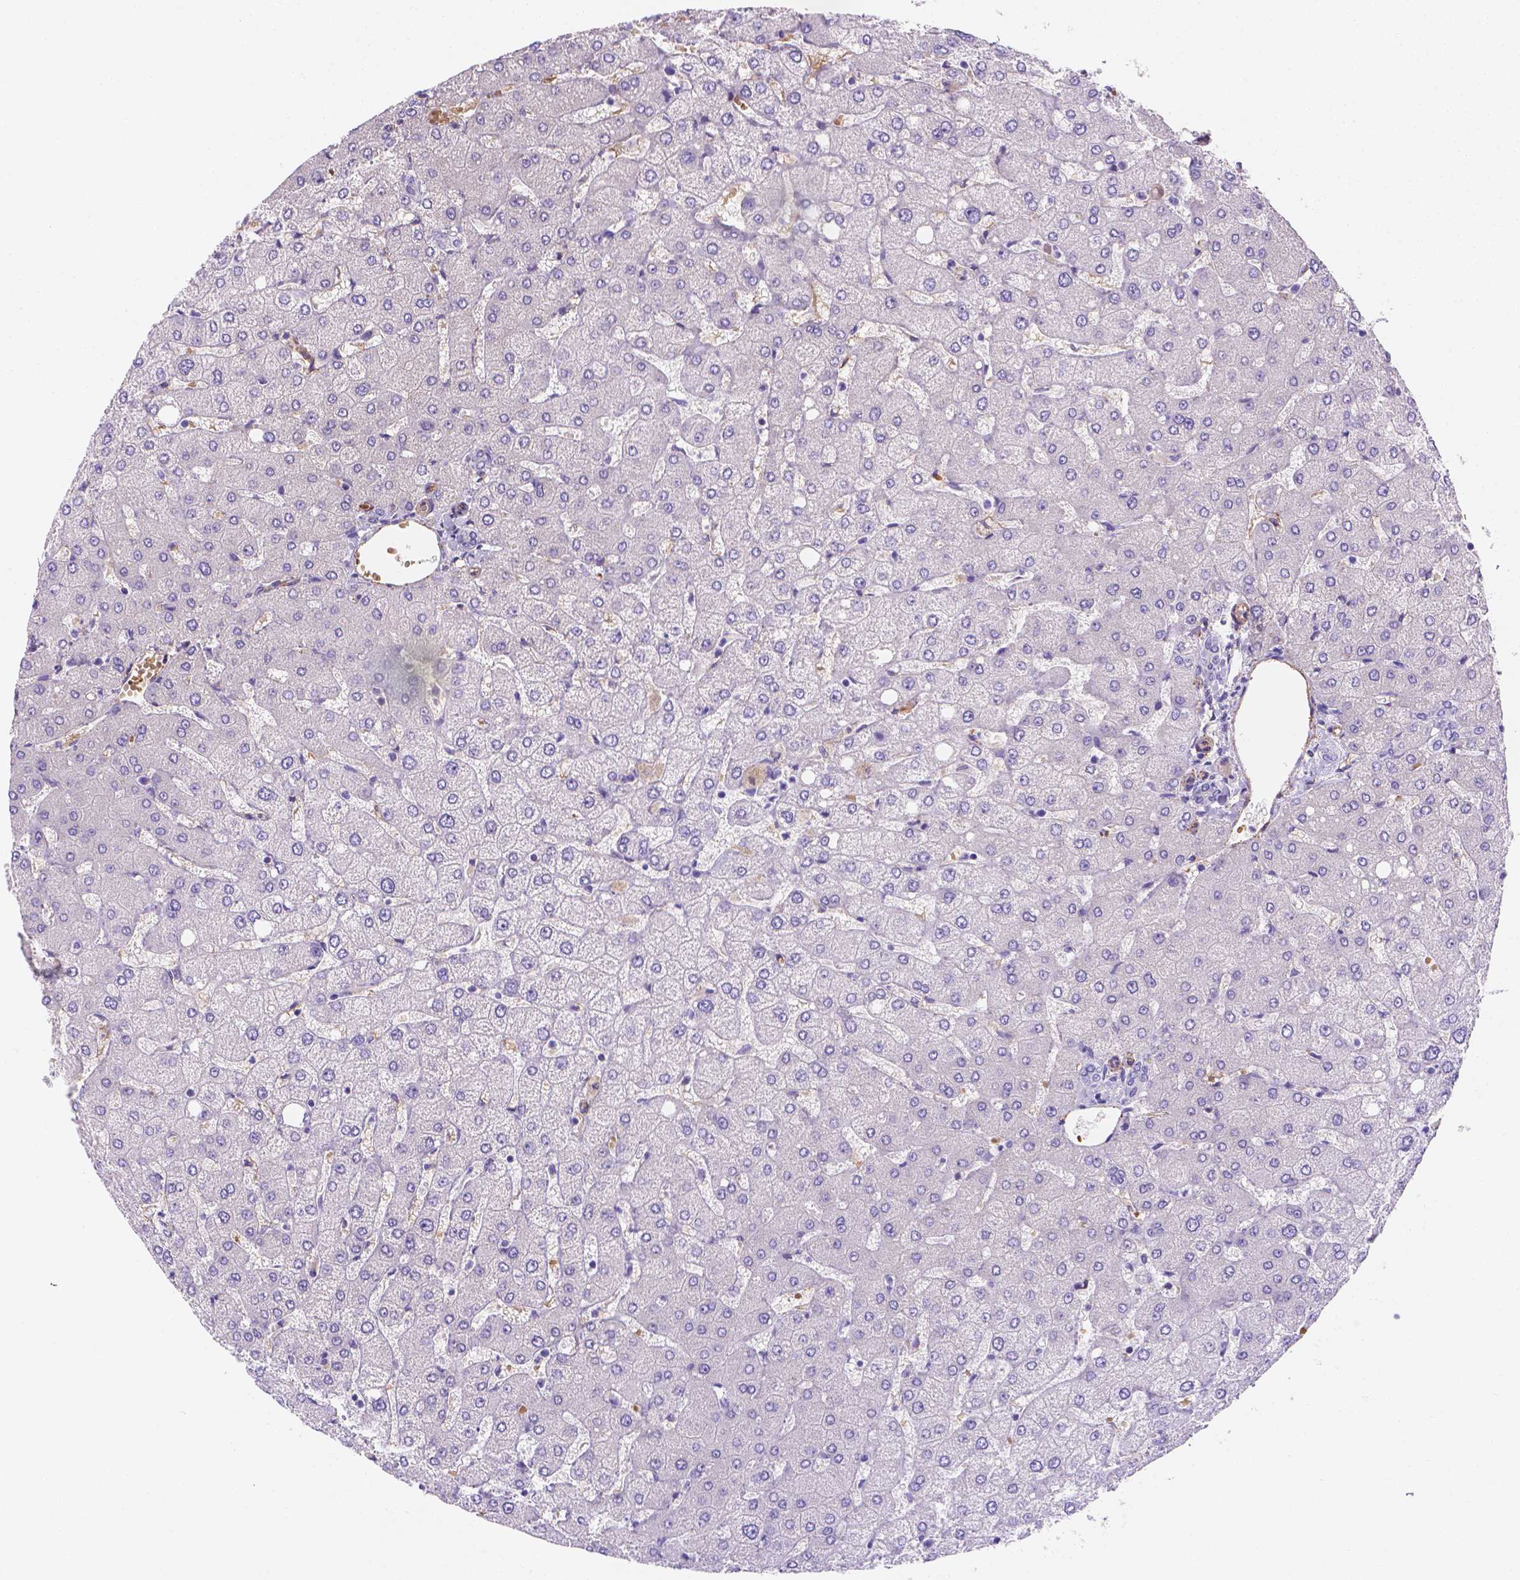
{"staining": {"intensity": "negative", "quantity": "none", "location": "none"}, "tissue": "liver", "cell_type": "Cholangiocytes", "image_type": "normal", "snomed": [{"axis": "morphology", "description": "Normal tissue, NOS"}, {"axis": "topography", "description": "Liver"}], "caption": "DAB (3,3'-diaminobenzidine) immunohistochemical staining of unremarkable human liver exhibits no significant positivity in cholangiocytes.", "gene": "SLC40A1", "patient": {"sex": "female", "age": 54}}